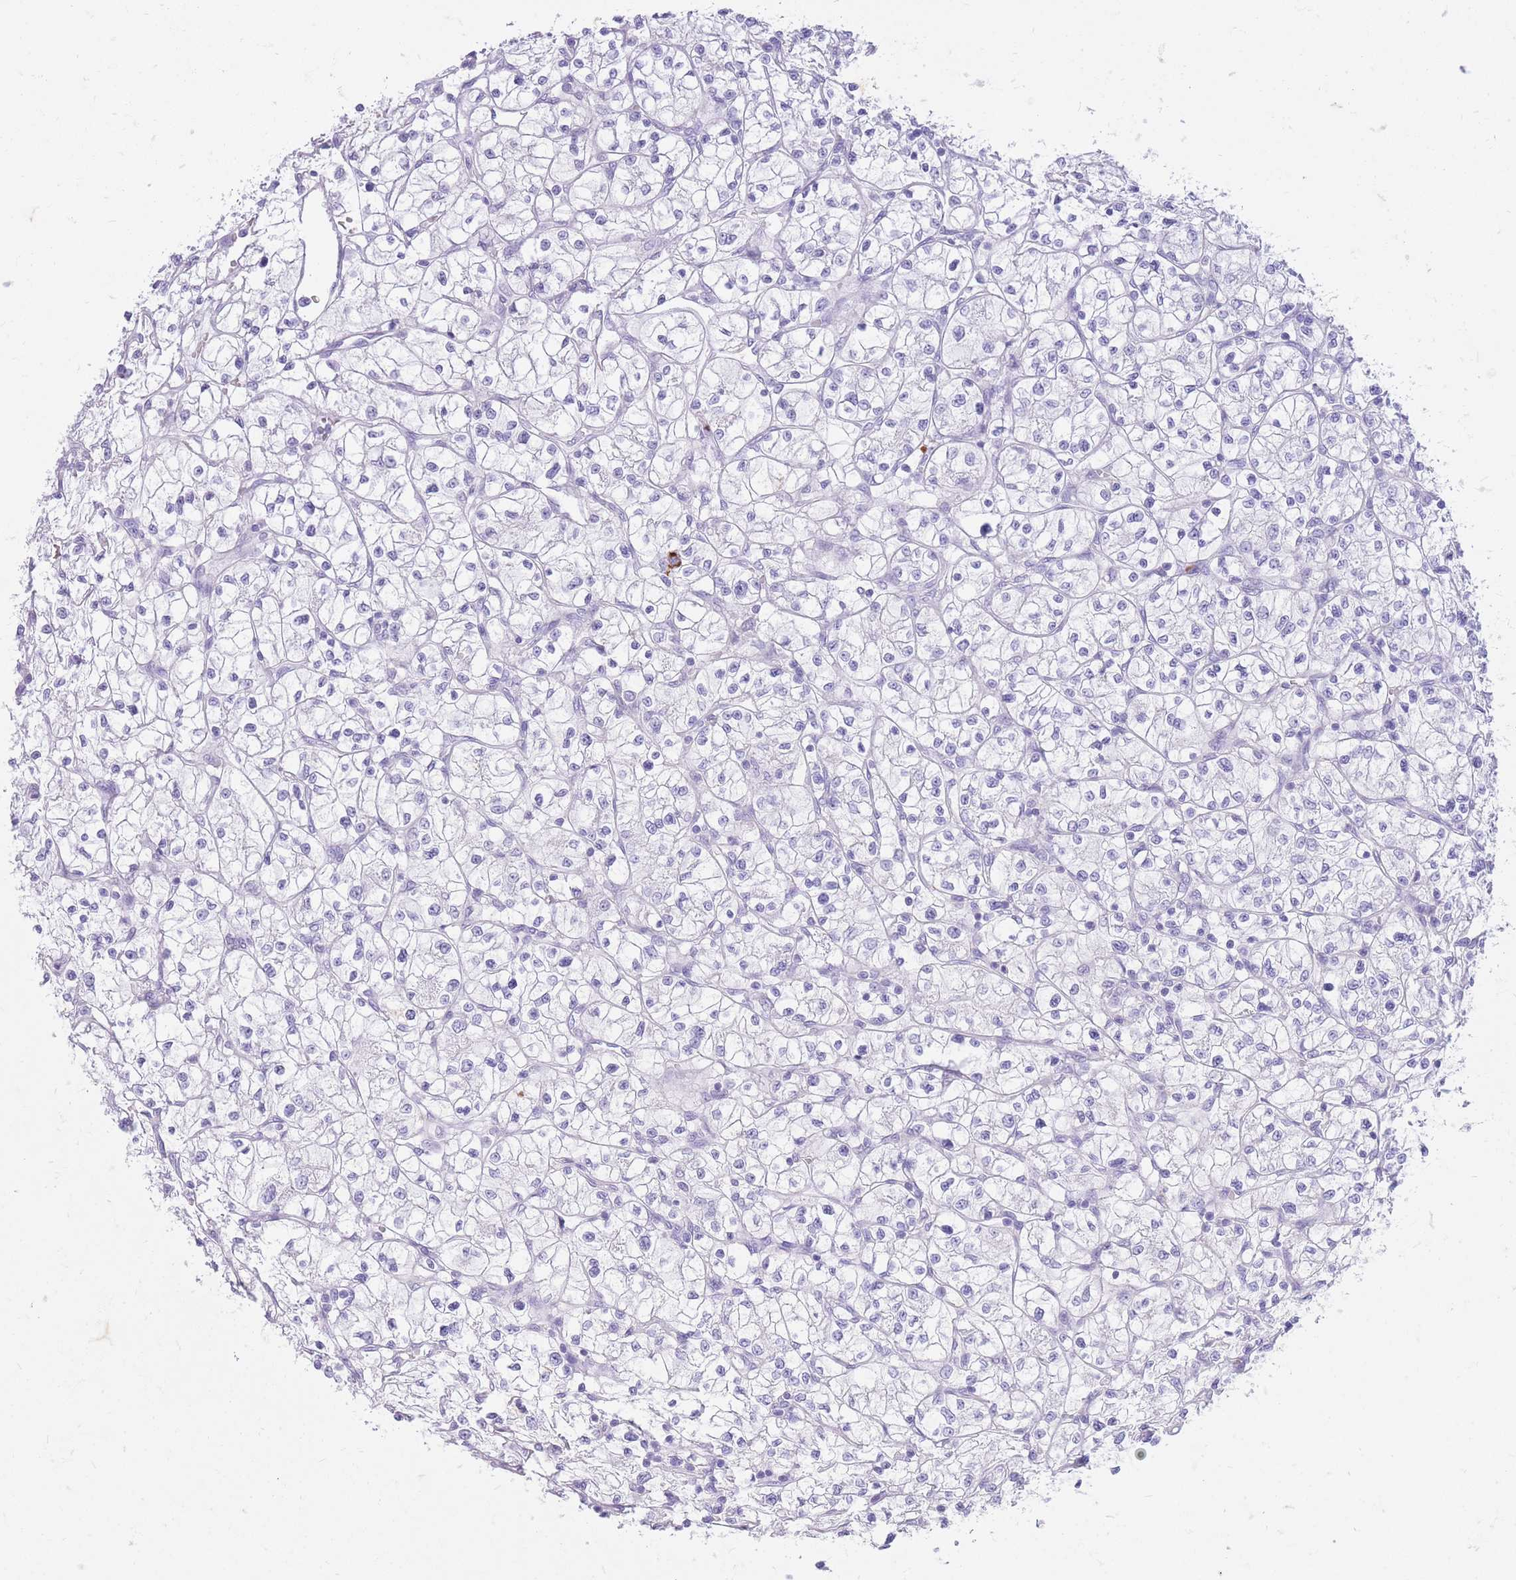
{"staining": {"intensity": "negative", "quantity": "none", "location": "none"}, "tissue": "renal cancer", "cell_type": "Tumor cells", "image_type": "cancer", "snomed": [{"axis": "morphology", "description": "Adenocarcinoma, NOS"}, {"axis": "topography", "description": "Kidney"}], "caption": "A photomicrograph of human renal cancer (adenocarcinoma) is negative for staining in tumor cells.", "gene": "ZFP37", "patient": {"sex": "female", "age": 64}}